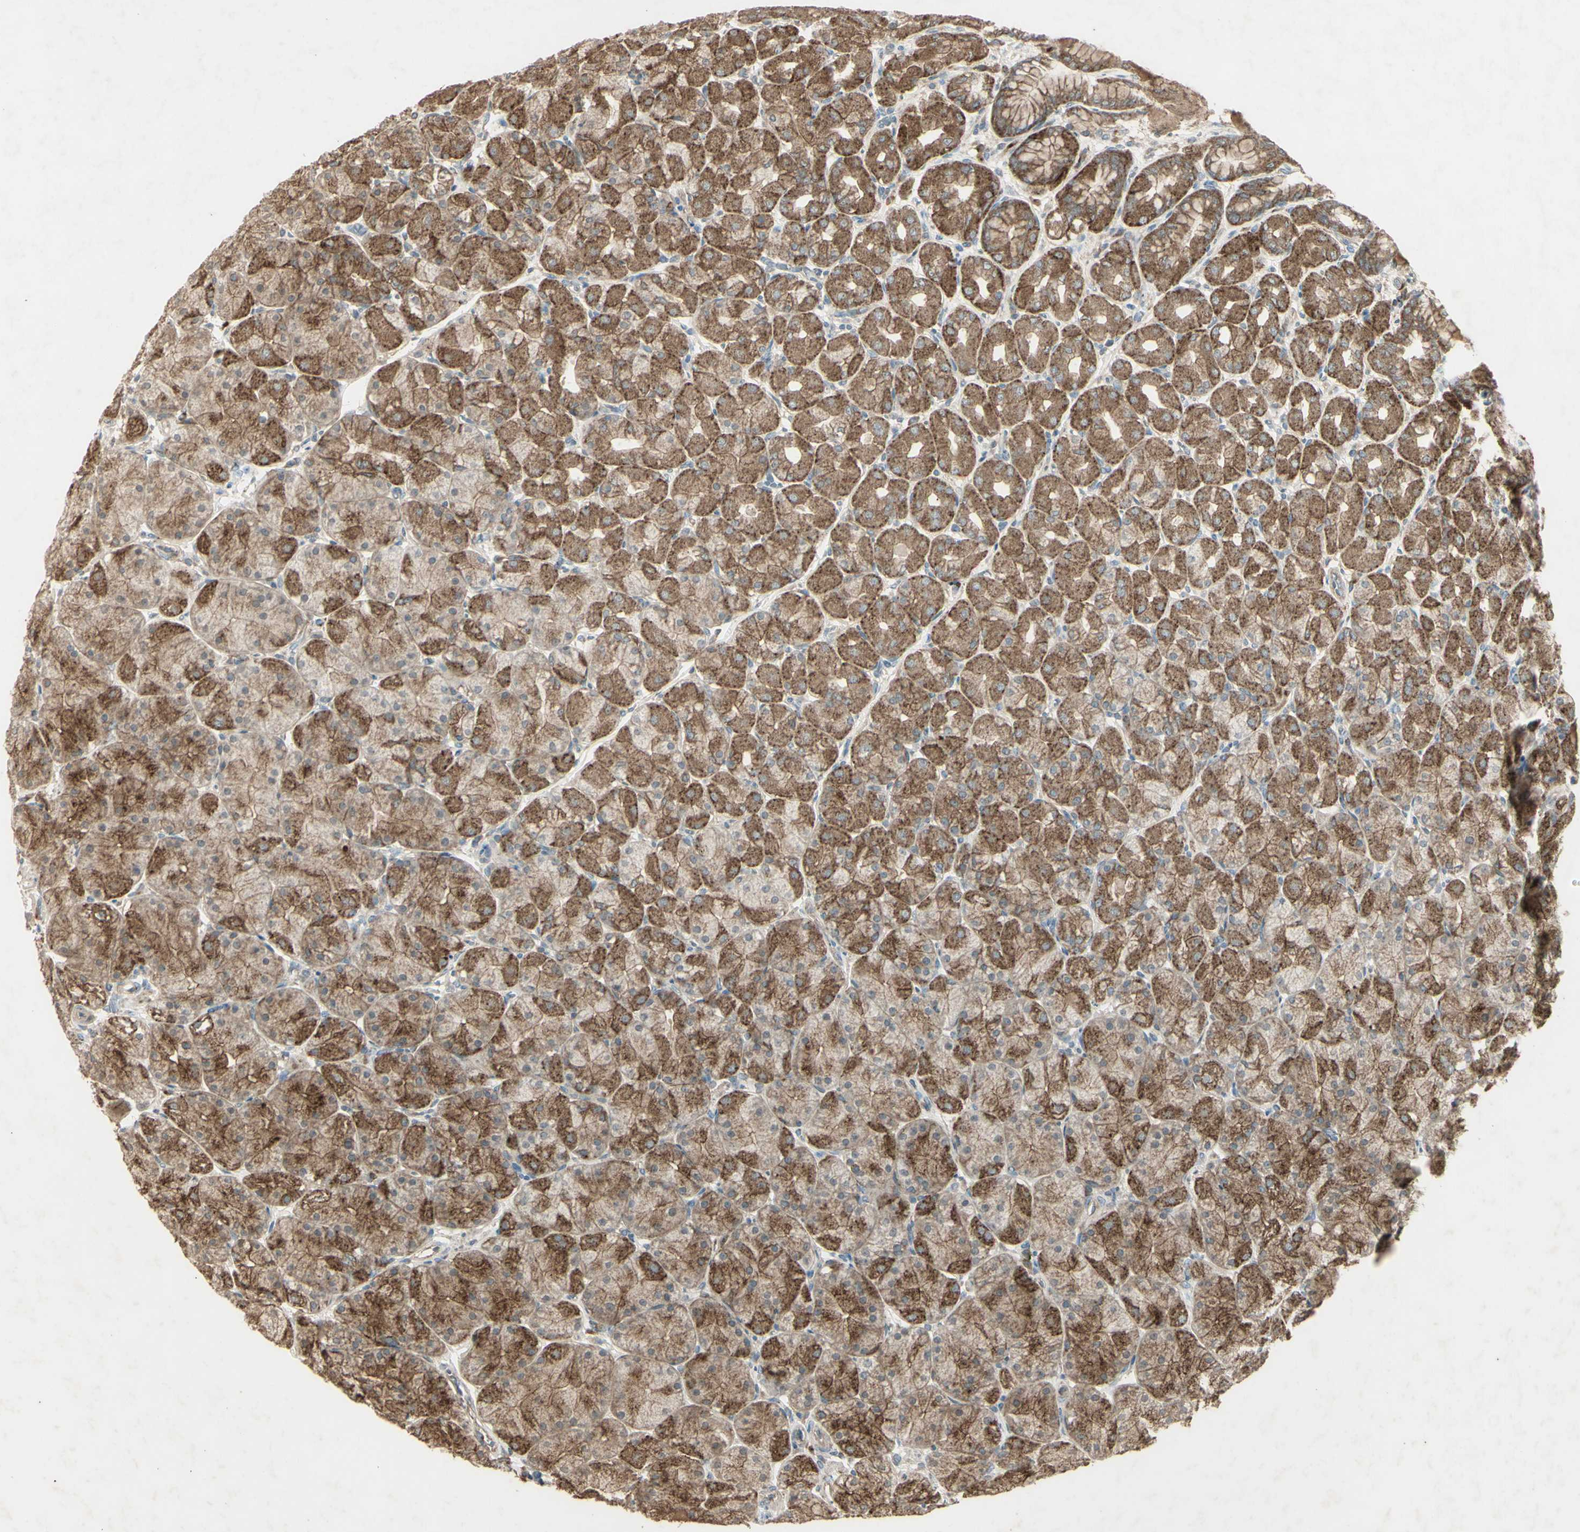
{"staining": {"intensity": "moderate", "quantity": ">75%", "location": "cytoplasmic/membranous"}, "tissue": "stomach", "cell_type": "Glandular cells", "image_type": "normal", "snomed": [{"axis": "morphology", "description": "Normal tissue, NOS"}, {"axis": "topography", "description": "Stomach, upper"}], "caption": "Immunohistochemical staining of unremarkable stomach shows medium levels of moderate cytoplasmic/membranous positivity in approximately >75% of glandular cells. (Stains: DAB in brown, nuclei in blue, Microscopy: brightfield microscopy at high magnification).", "gene": "AP1G1", "patient": {"sex": "female", "age": 56}}